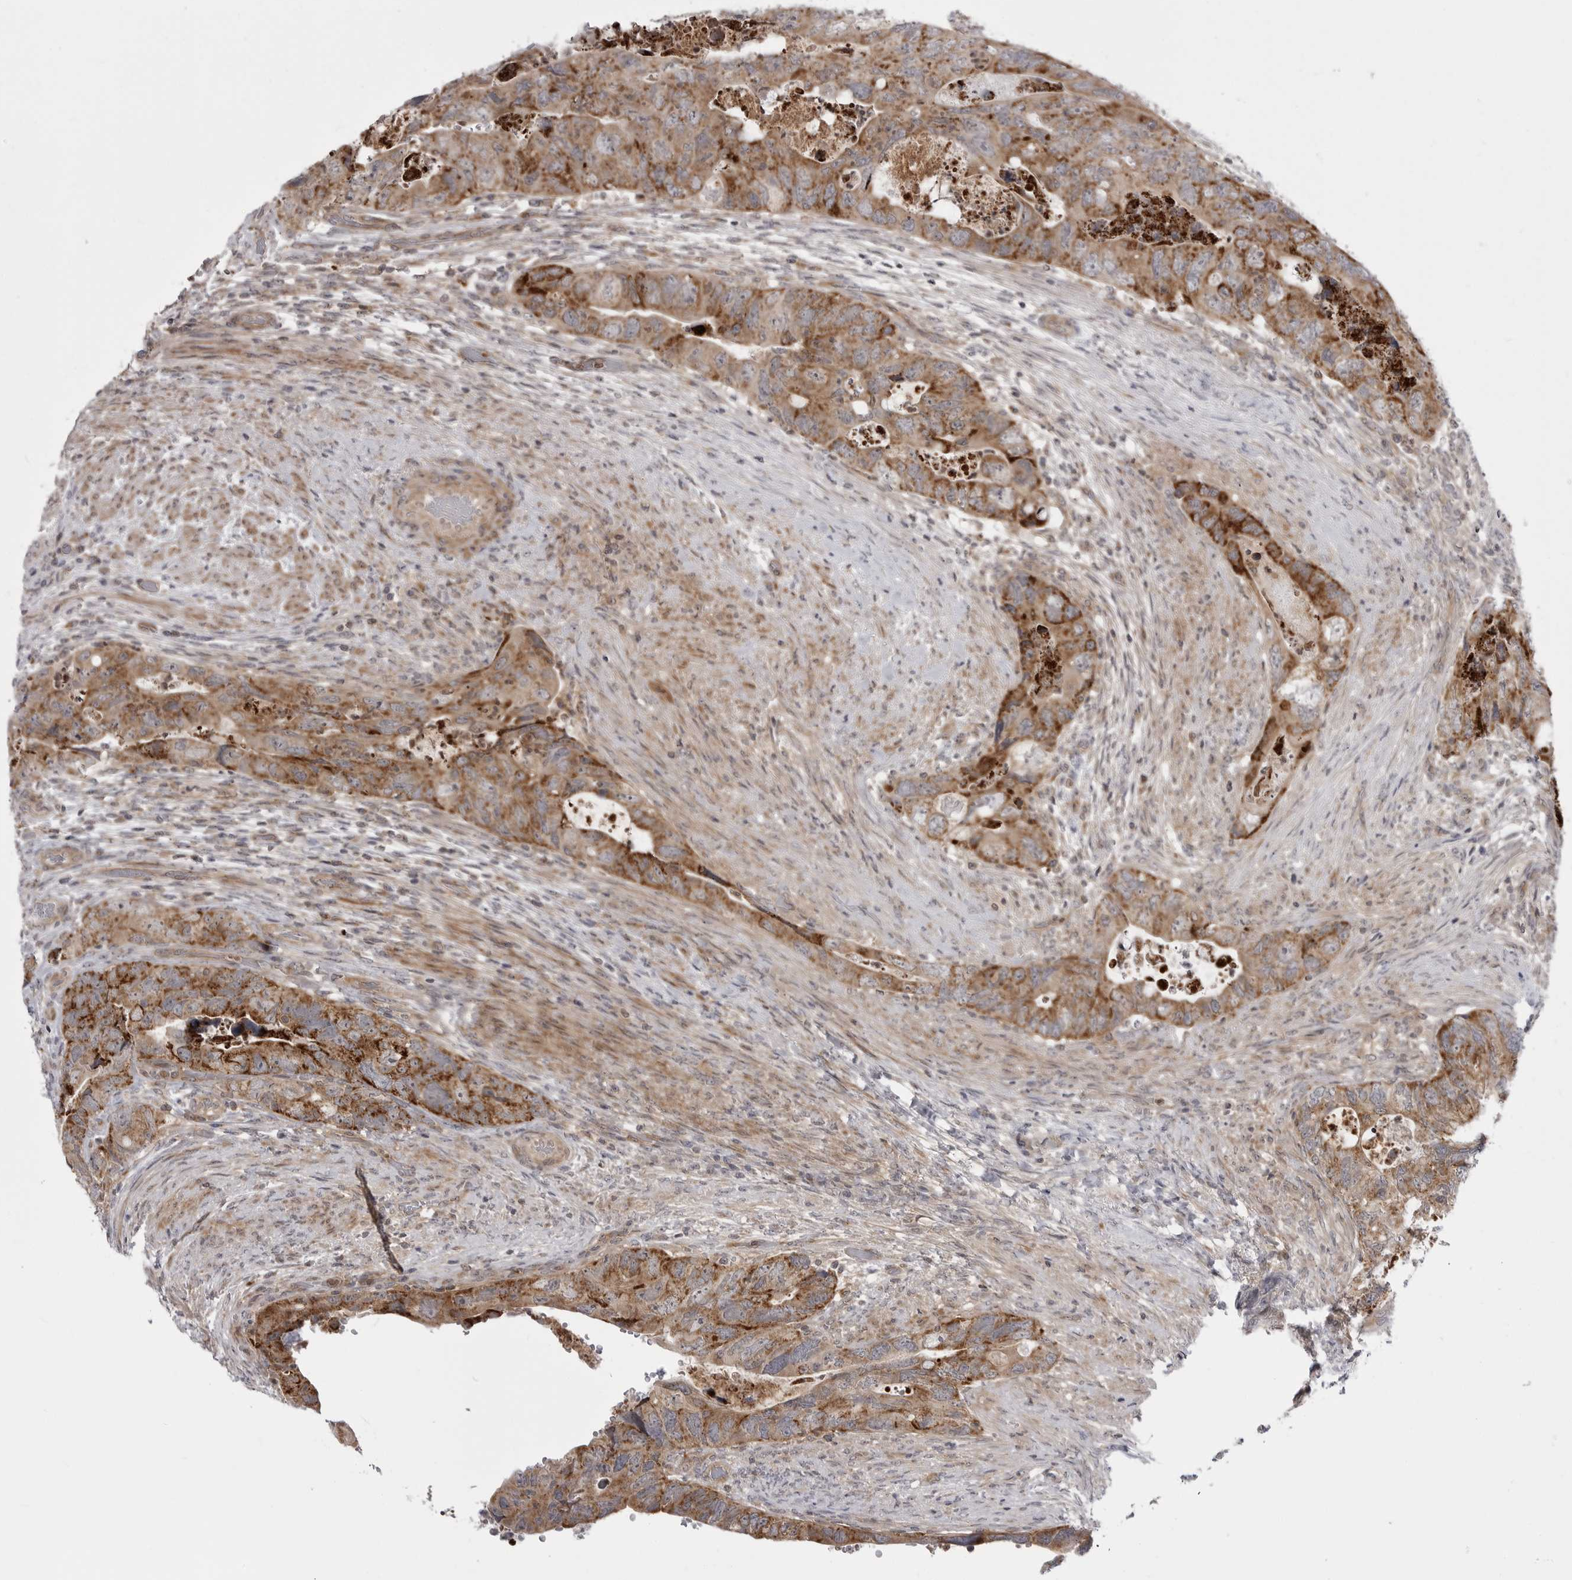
{"staining": {"intensity": "moderate", "quantity": ">75%", "location": "cytoplasmic/membranous"}, "tissue": "colorectal cancer", "cell_type": "Tumor cells", "image_type": "cancer", "snomed": [{"axis": "morphology", "description": "Adenocarcinoma, NOS"}, {"axis": "topography", "description": "Rectum"}], "caption": "Brown immunohistochemical staining in colorectal cancer (adenocarcinoma) reveals moderate cytoplasmic/membranous positivity in approximately >75% of tumor cells.", "gene": "CCDC18", "patient": {"sex": "male", "age": 63}}